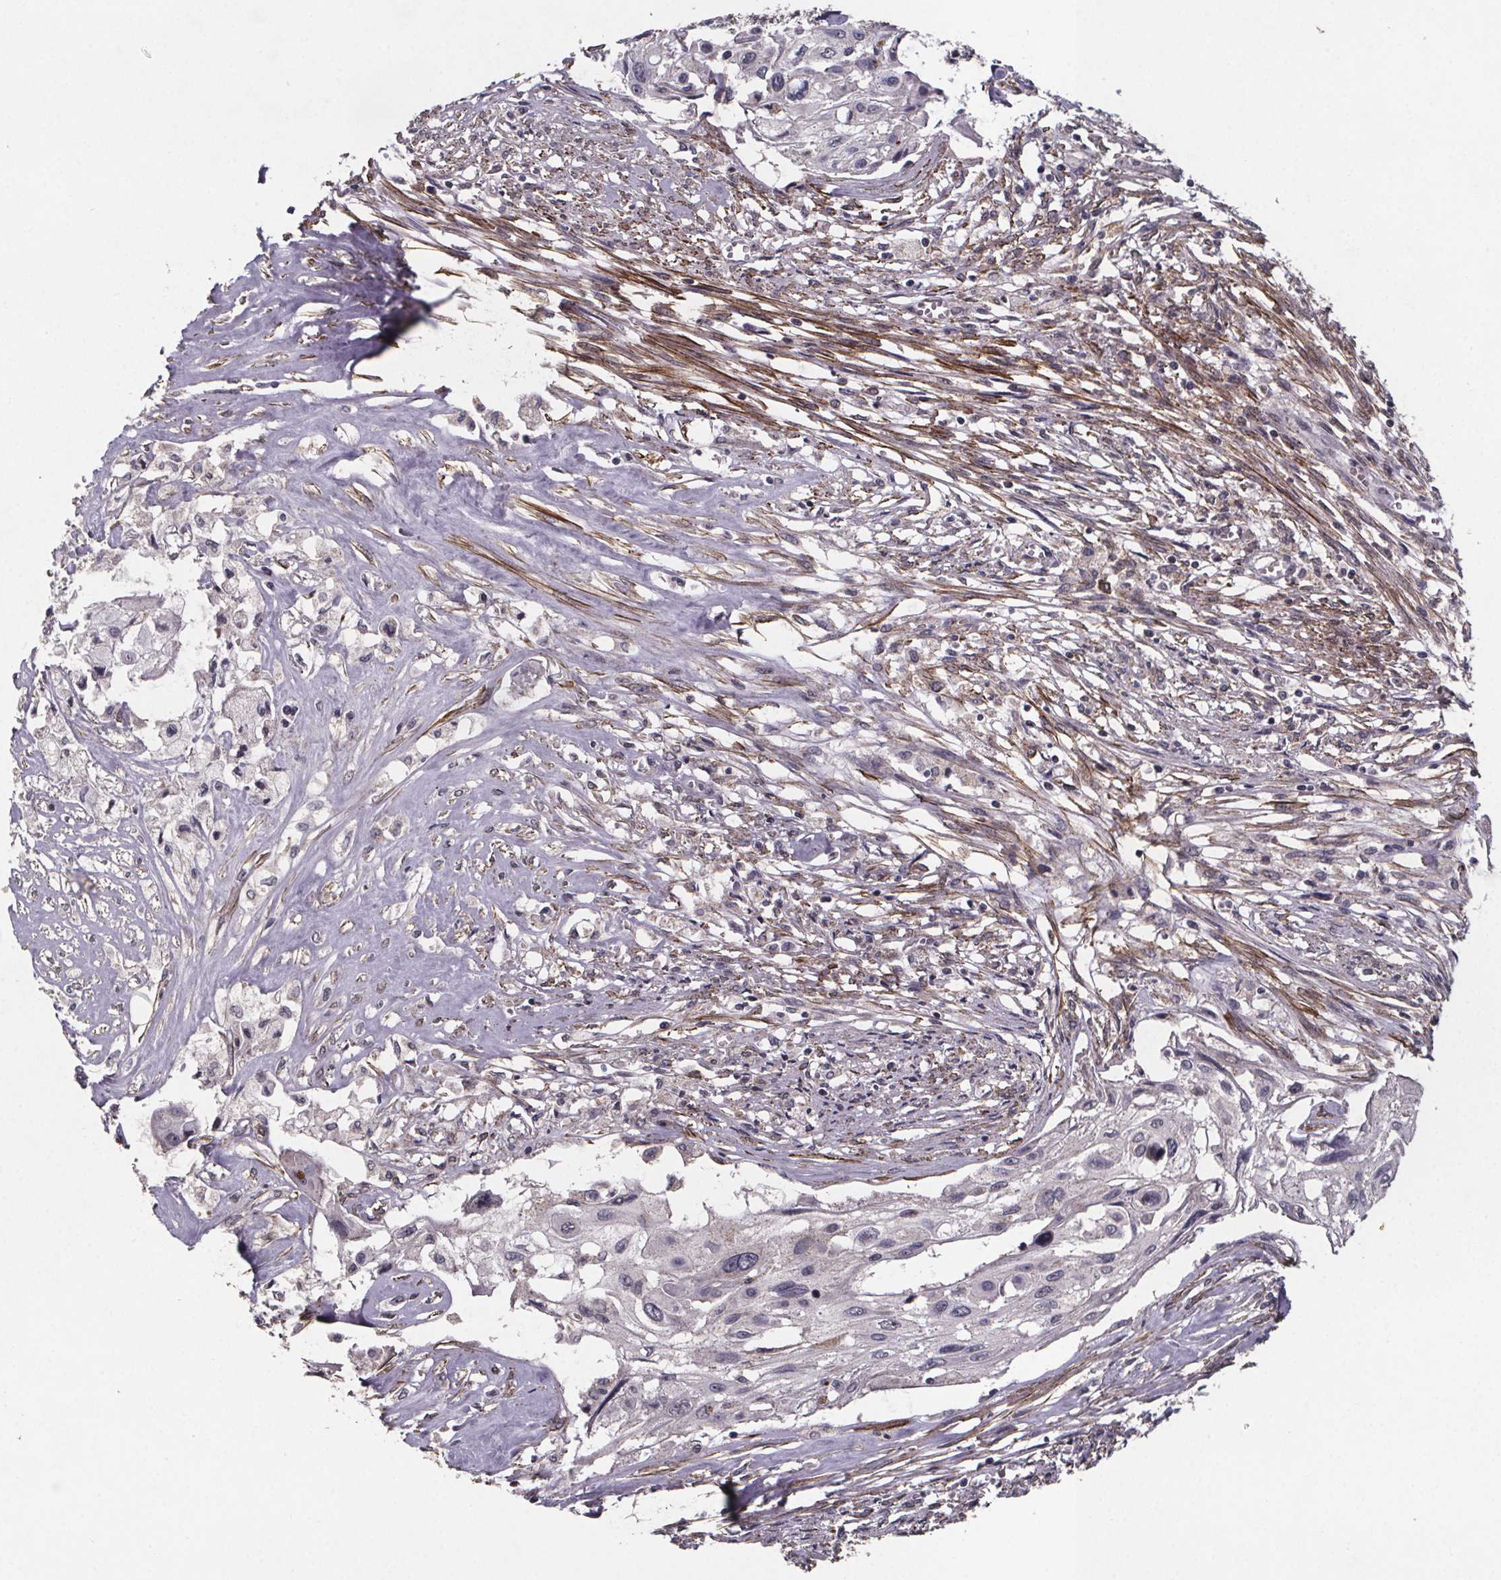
{"staining": {"intensity": "negative", "quantity": "none", "location": "none"}, "tissue": "cervical cancer", "cell_type": "Tumor cells", "image_type": "cancer", "snomed": [{"axis": "morphology", "description": "Squamous cell carcinoma, NOS"}, {"axis": "topography", "description": "Cervix"}], "caption": "There is no significant positivity in tumor cells of squamous cell carcinoma (cervical).", "gene": "PALLD", "patient": {"sex": "female", "age": 49}}